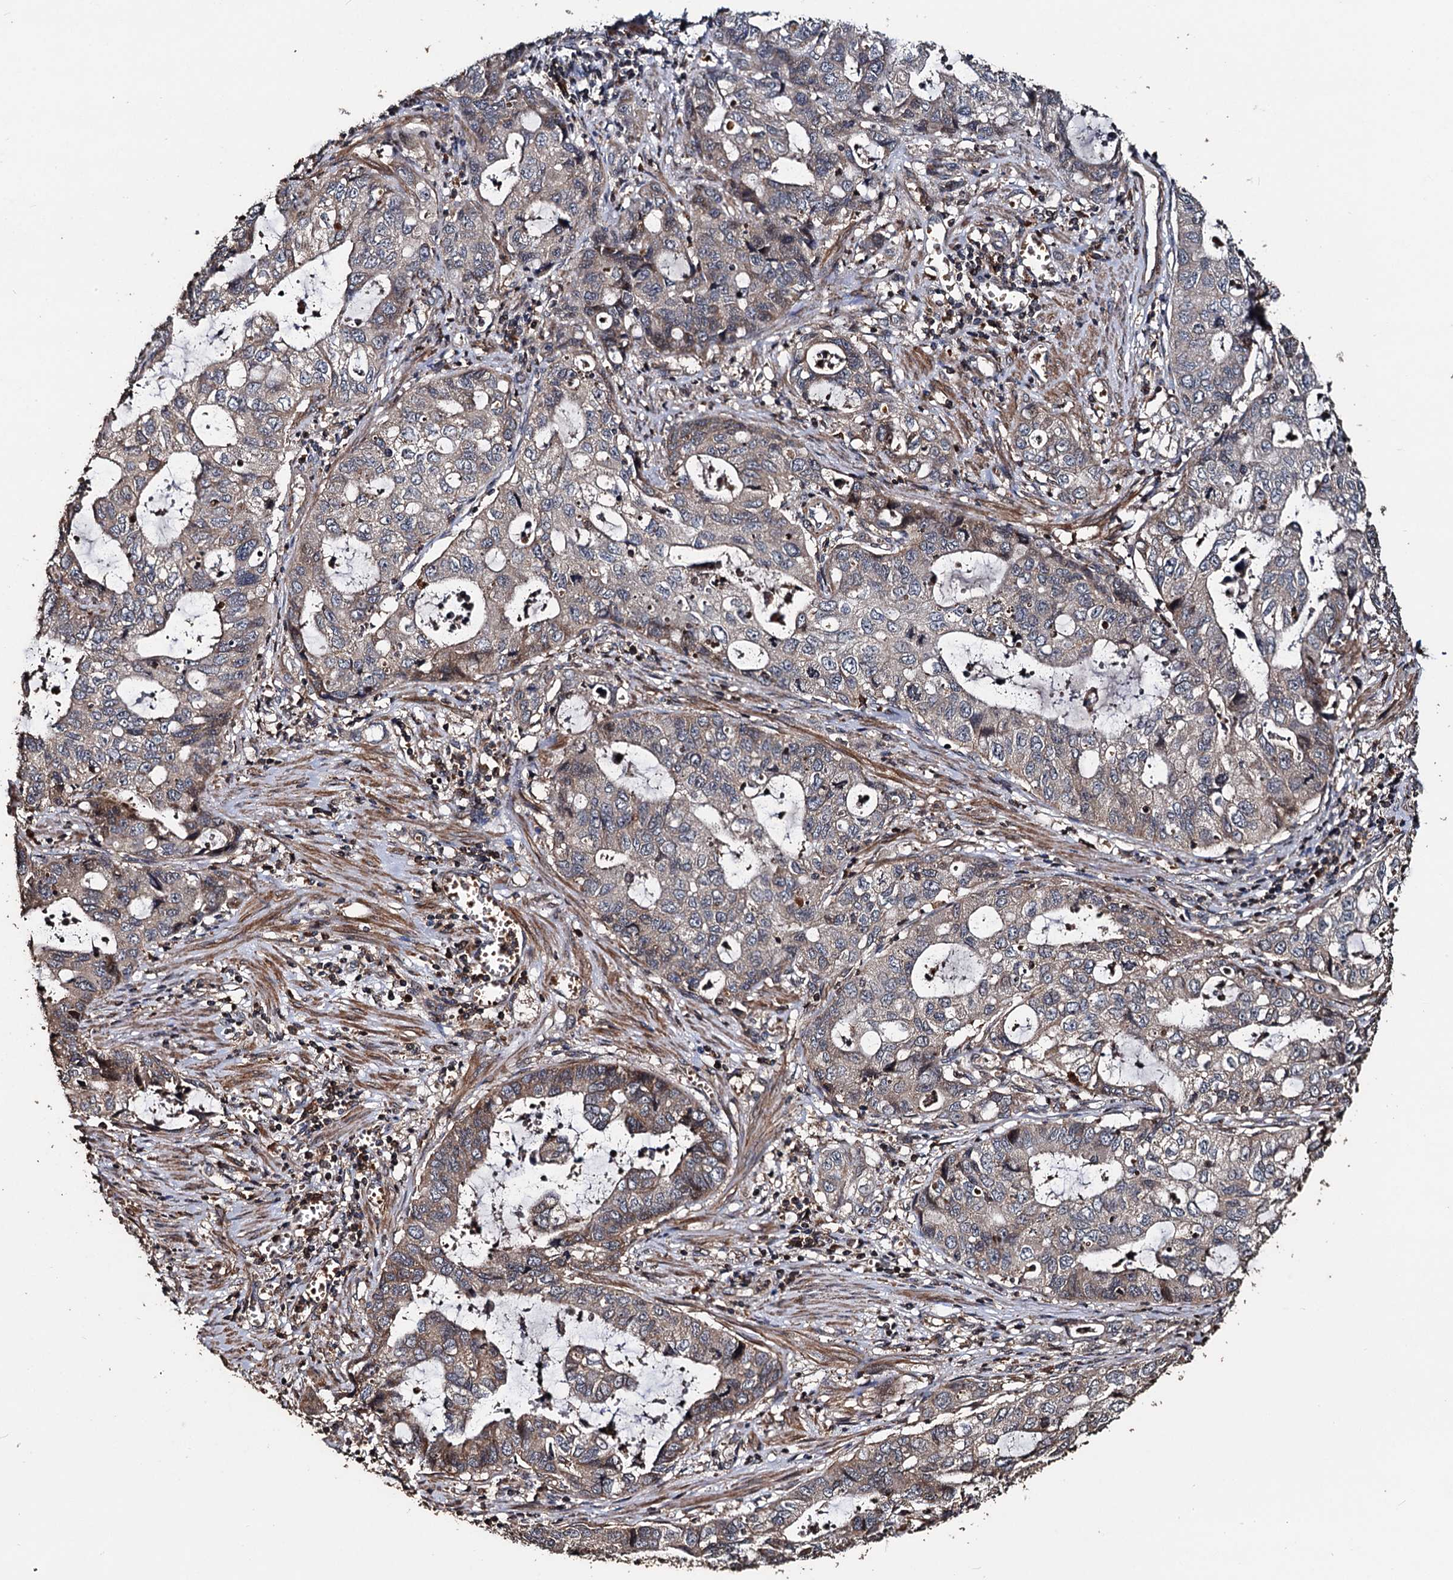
{"staining": {"intensity": "weak", "quantity": "<25%", "location": "cytoplasmic/membranous"}, "tissue": "stomach cancer", "cell_type": "Tumor cells", "image_type": "cancer", "snomed": [{"axis": "morphology", "description": "Adenocarcinoma, NOS"}, {"axis": "topography", "description": "Stomach, upper"}], "caption": "Tumor cells are negative for protein expression in human adenocarcinoma (stomach). (DAB (3,3'-diaminobenzidine) immunohistochemistry (IHC) visualized using brightfield microscopy, high magnification).", "gene": "NOTCH2NLA", "patient": {"sex": "female", "age": 52}}